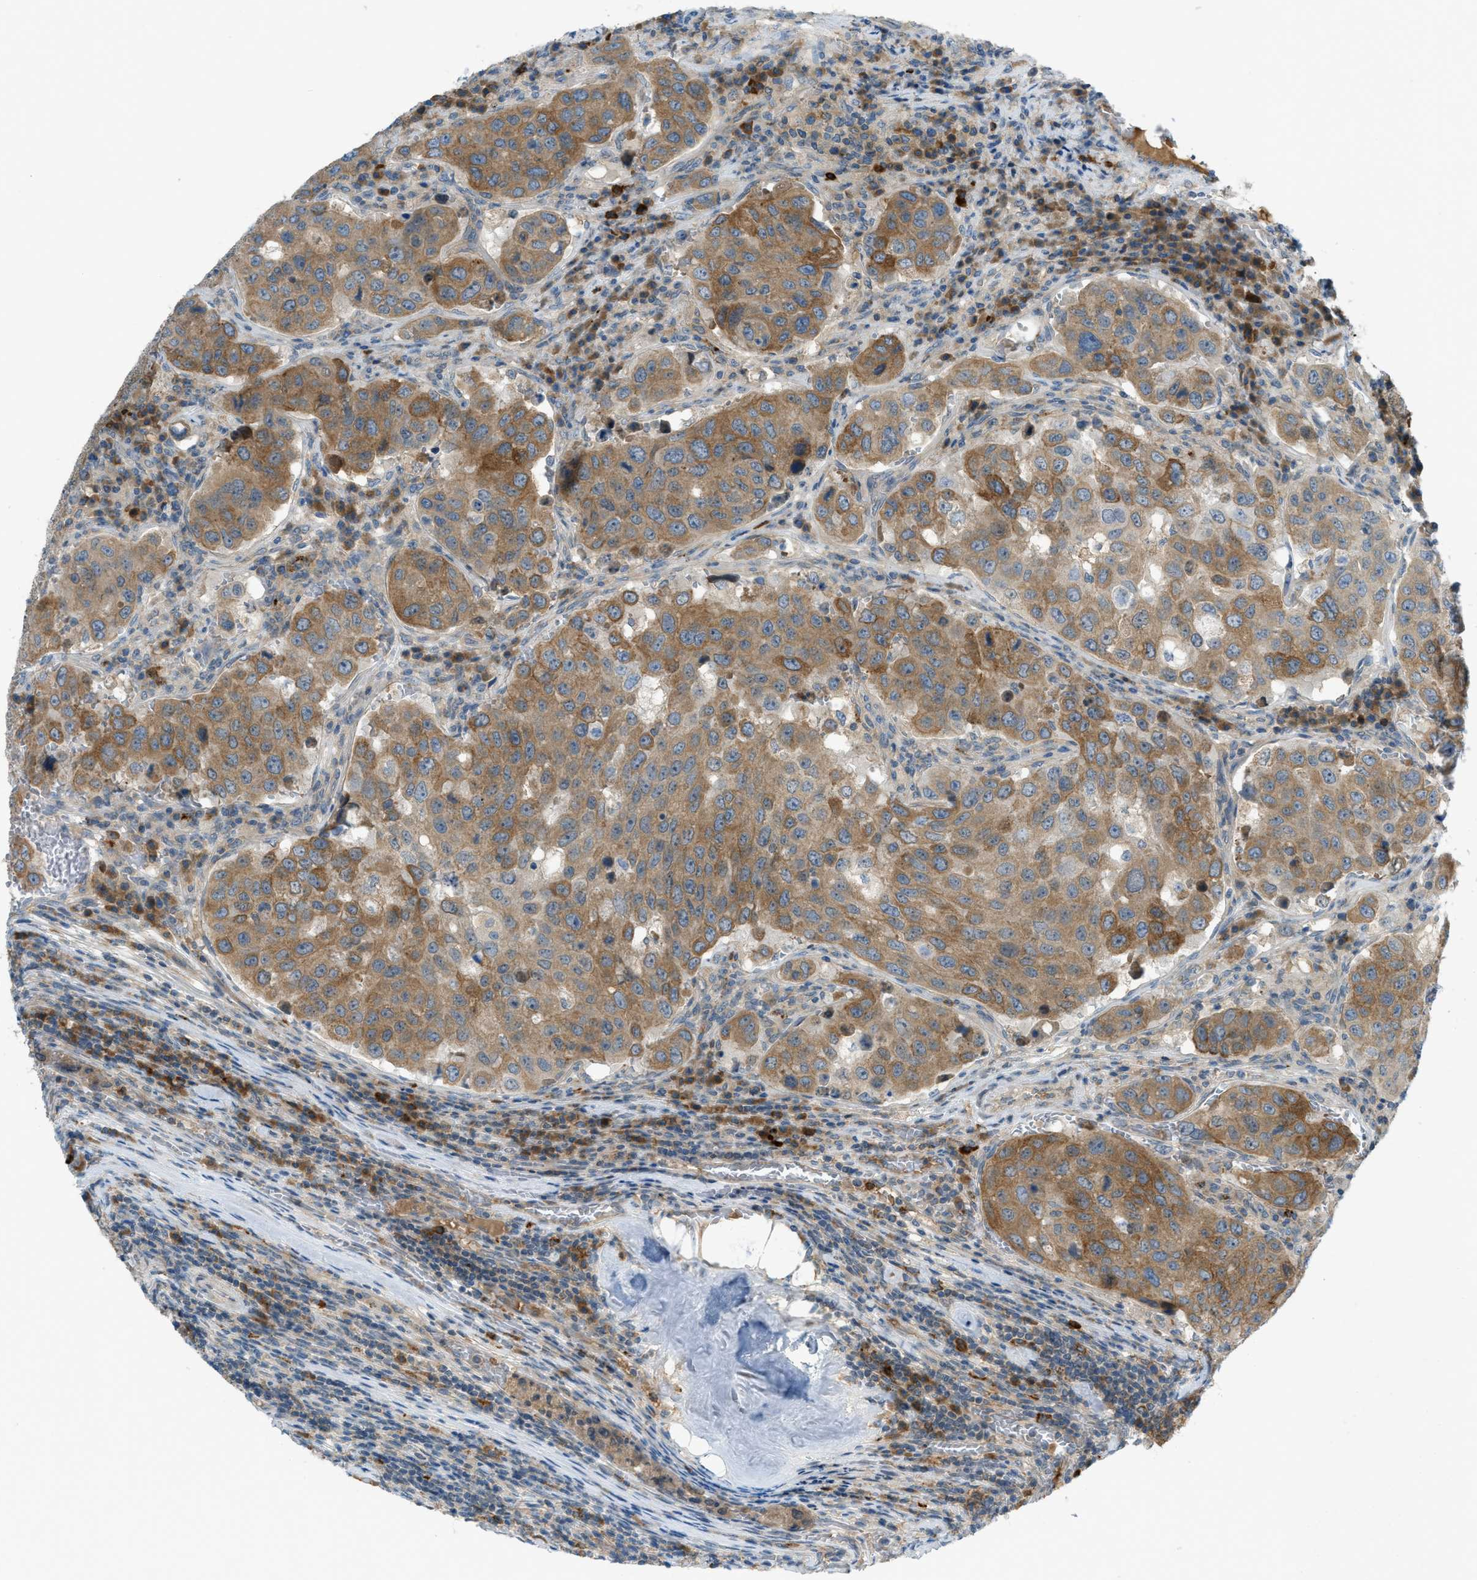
{"staining": {"intensity": "moderate", "quantity": ">75%", "location": "cytoplasmic/membranous"}, "tissue": "urothelial cancer", "cell_type": "Tumor cells", "image_type": "cancer", "snomed": [{"axis": "morphology", "description": "Urothelial carcinoma, High grade"}, {"axis": "topography", "description": "Lymph node"}, {"axis": "topography", "description": "Urinary bladder"}], "caption": "Urothelial cancer stained for a protein reveals moderate cytoplasmic/membranous positivity in tumor cells.", "gene": "DYRK1A", "patient": {"sex": "male", "age": 51}}